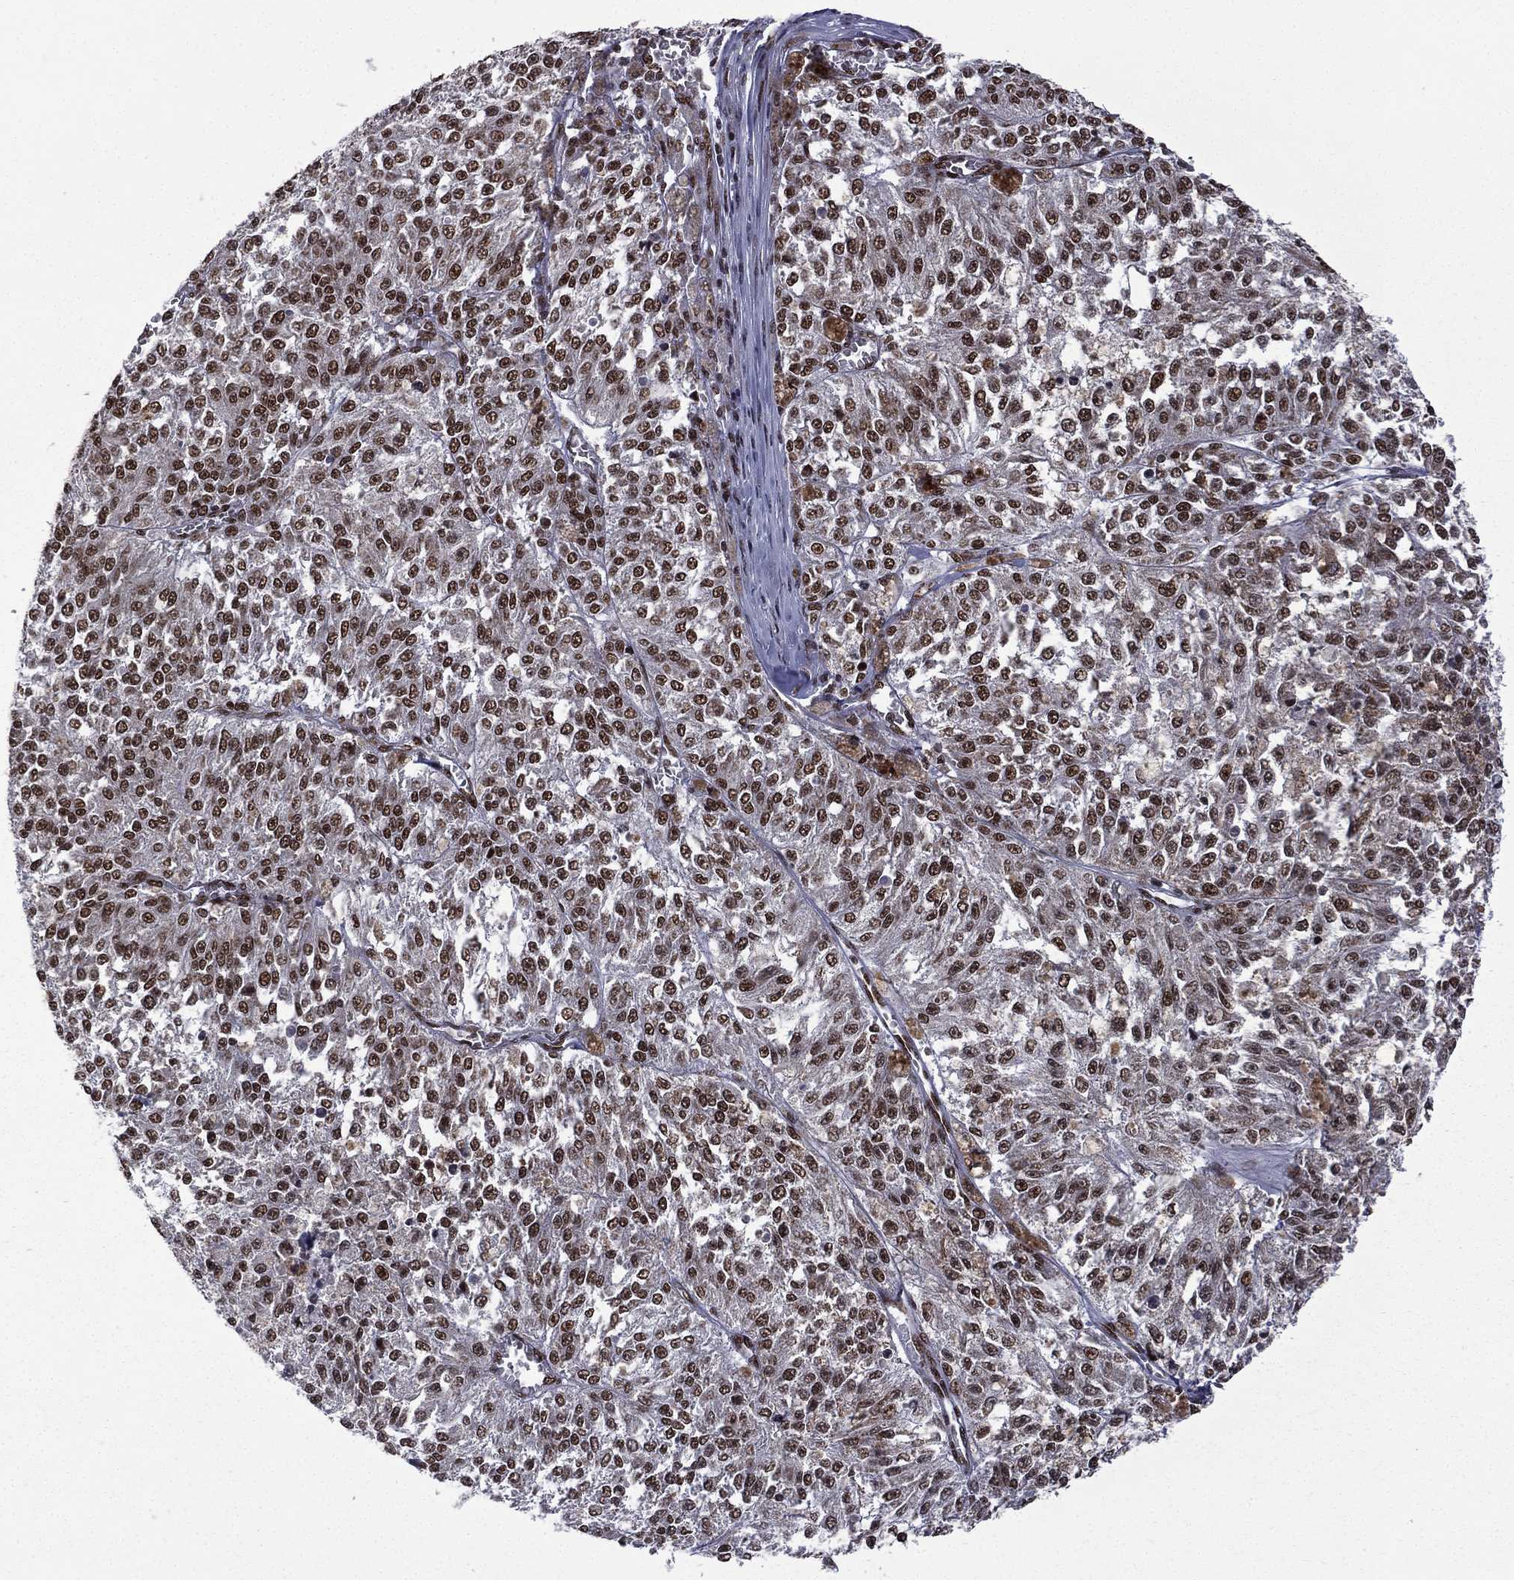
{"staining": {"intensity": "strong", "quantity": ">75%", "location": "nuclear"}, "tissue": "melanoma", "cell_type": "Tumor cells", "image_type": "cancer", "snomed": [{"axis": "morphology", "description": "Malignant melanoma, Metastatic site"}, {"axis": "topography", "description": "Lymph node"}], "caption": "Brown immunohistochemical staining in human melanoma demonstrates strong nuclear staining in approximately >75% of tumor cells. (DAB (3,3'-diaminobenzidine) = brown stain, brightfield microscopy at high magnification).", "gene": "C5orf24", "patient": {"sex": "female", "age": 64}}